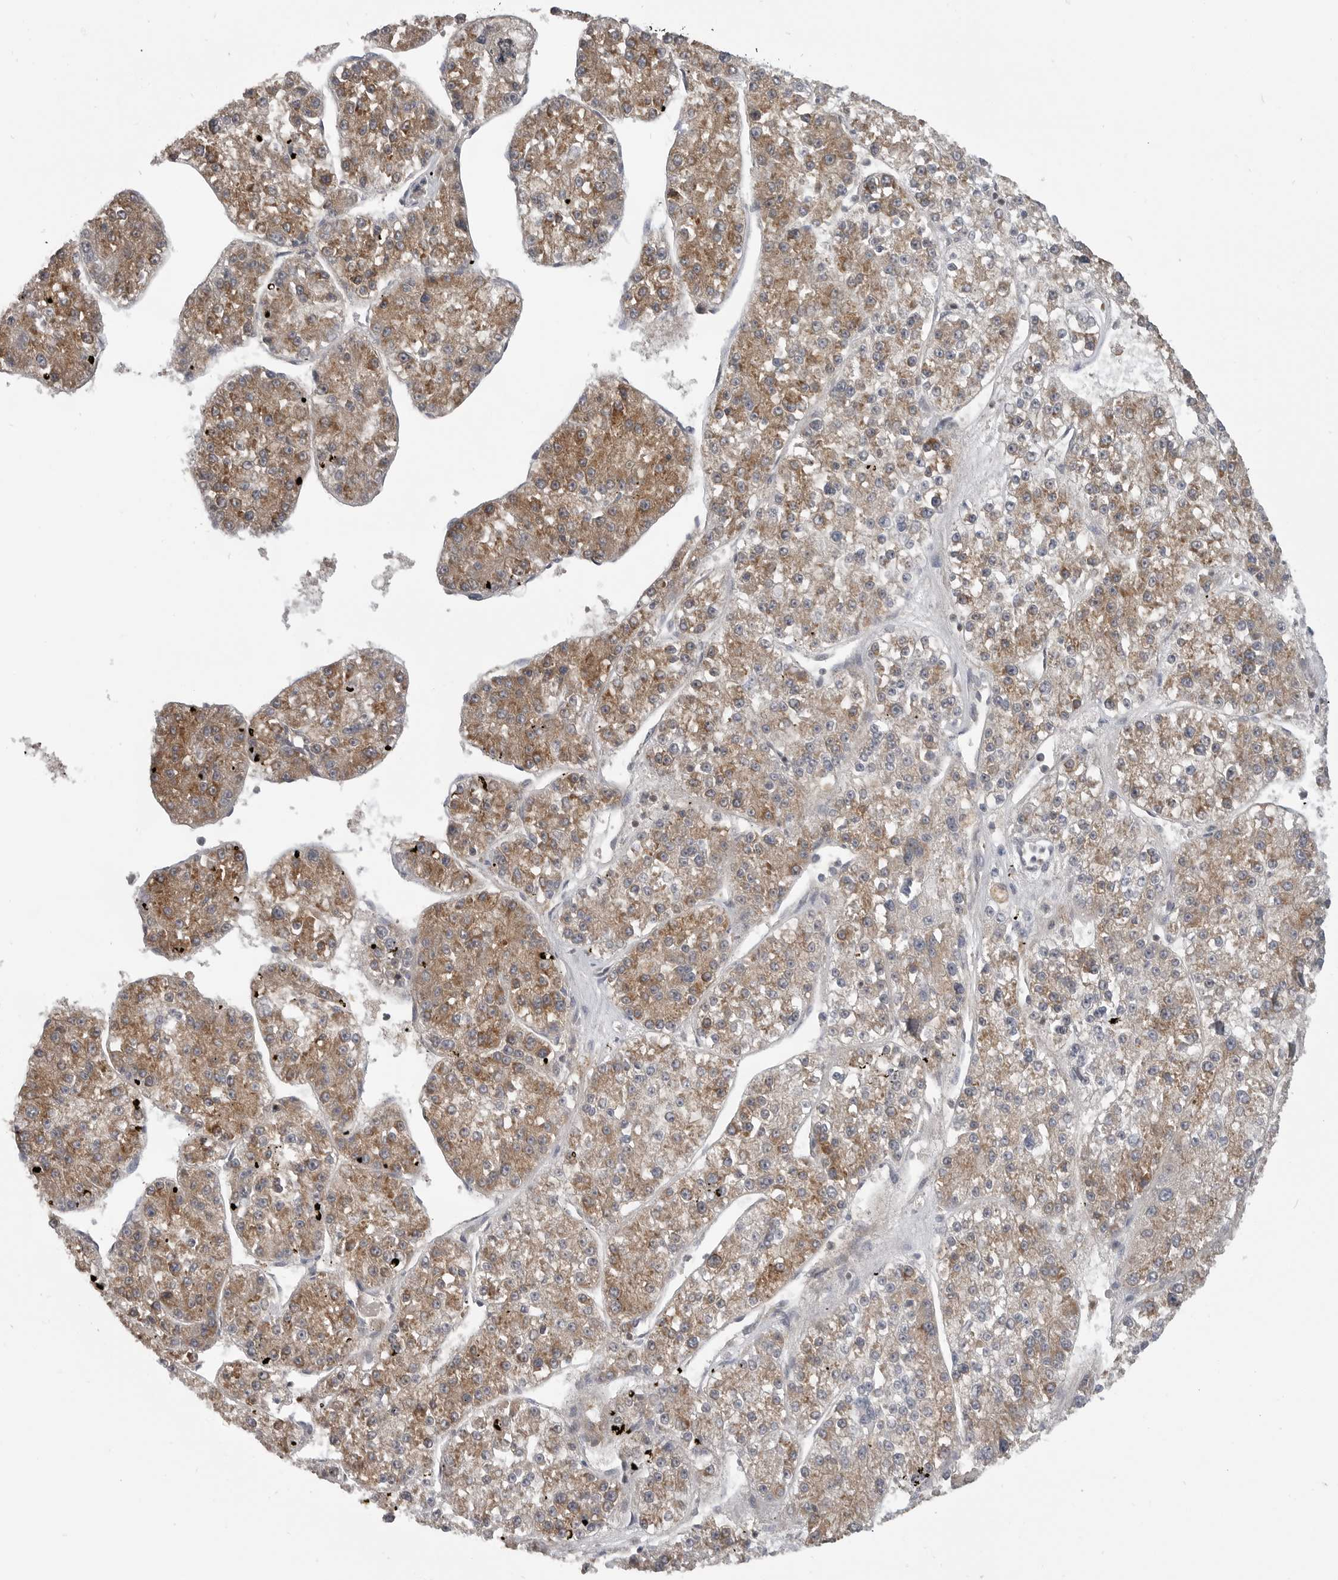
{"staining": {"intensity": "moderate", "quantity": ">75%", "location": "cytoplasmic/membranous"}, "tissue": "liver cancer", "cell_type": "Tumor cells", "image_type": "cancer", "snomed": [{"axis": "morphology", "description": "Carcinoma, Hepatocellular, NOS"}, {"axis": "topography", "description": "Liver"}], "caption": "IHC image of human liver hepatocellular carcinoma stained for a protein (brown), which shows medium levels of moderate cytoplasmic/membranous positivity in approximately >75% of tumor cells.", "gene": "MAPK13", "patient": {"sex": "female", "age": 73}}